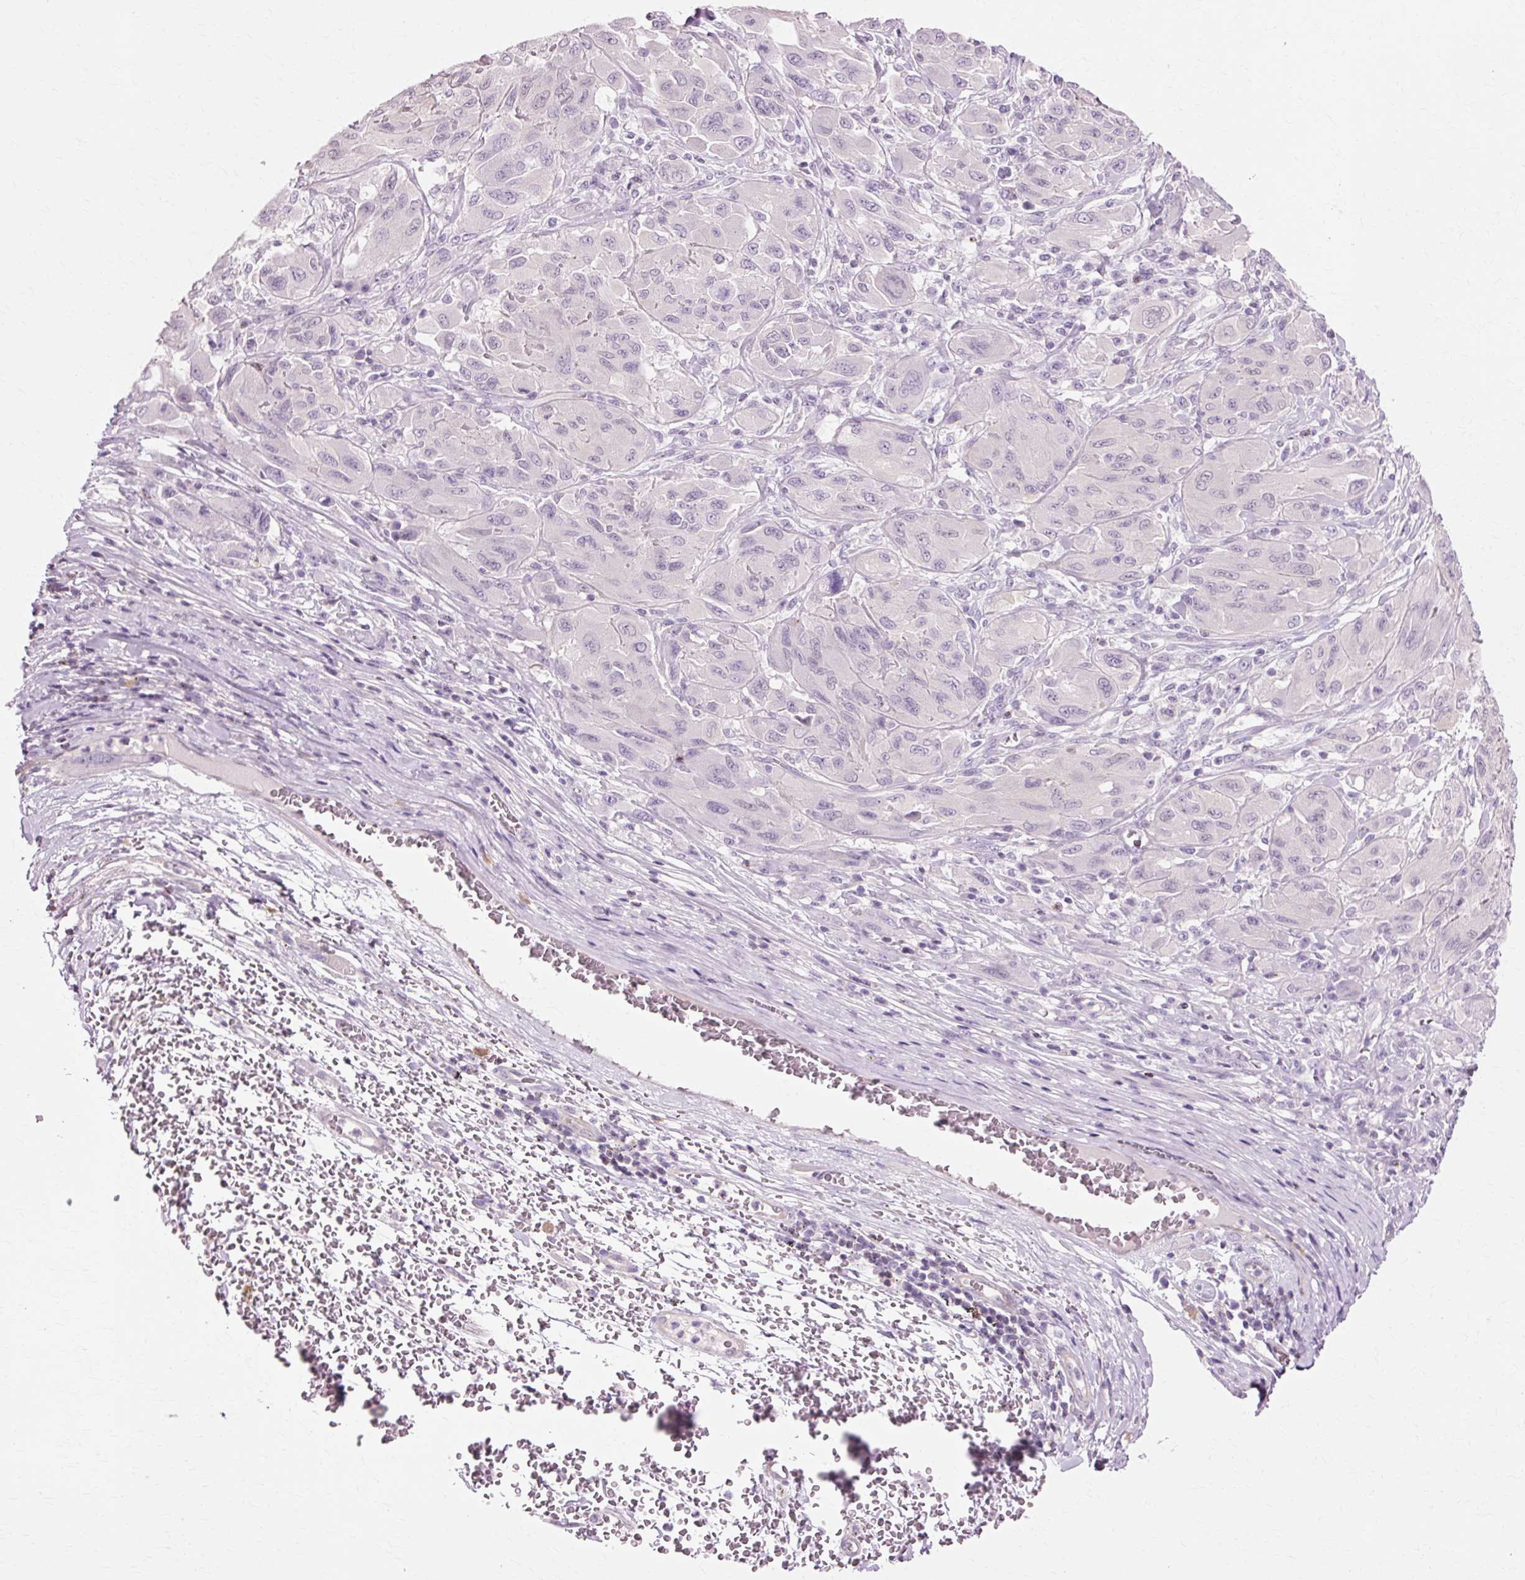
{"staining": {"intensity": "negative", "quantity": "none", "location": "none"}, "tissue": "melanoma", "cell_type": "Tumor cells", "image_type": "cancer", "snomed": [{"axis": "morphology", "description": "Malignant melanoma, NOS"}, {"axis": "topography", "description": "Skin"}], "caption": "Photomicrograph shows no protein expression in tumor cells of melanoma tissue.", "gene": "VN1R2", "patient": {"sex": "female", "age": 91}}